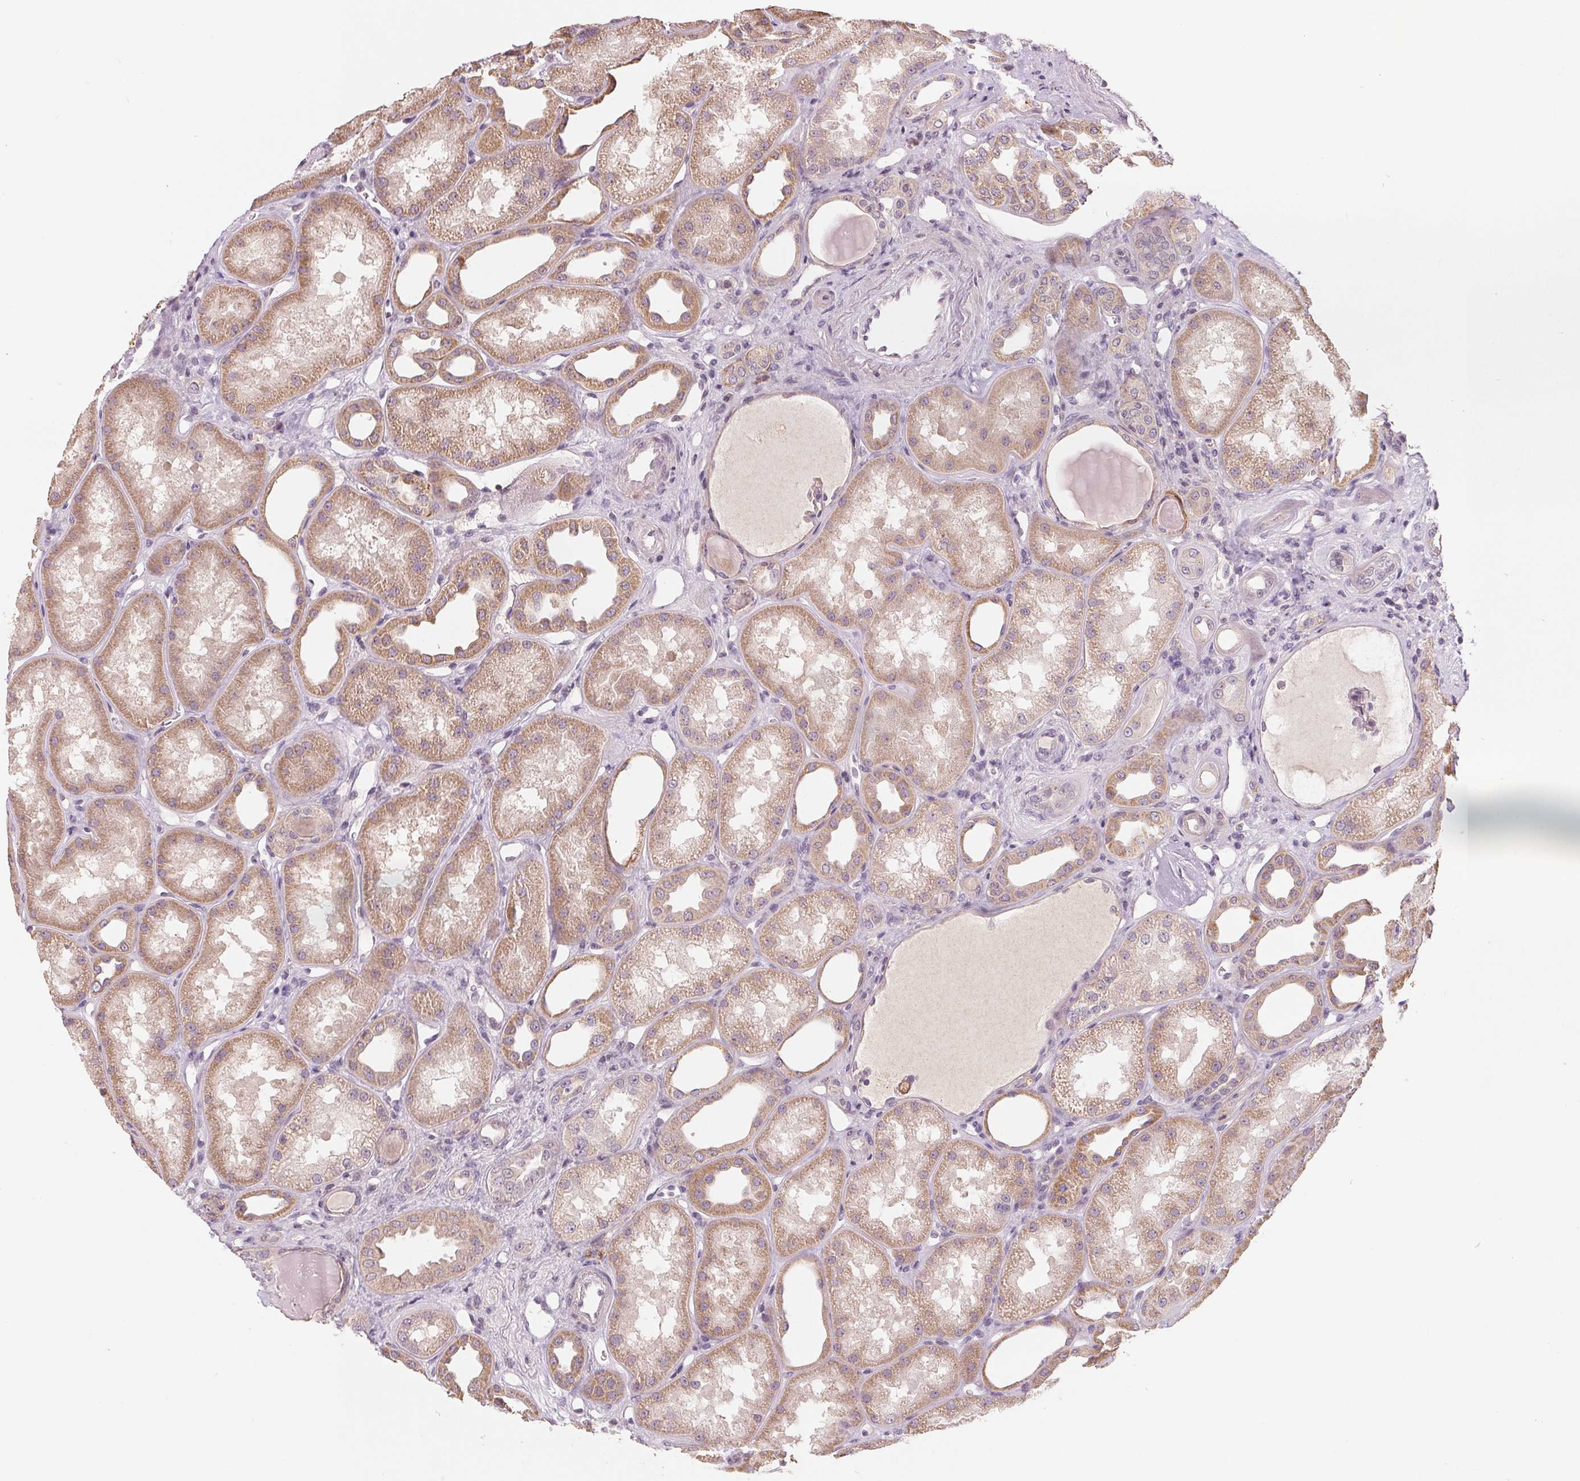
{"staining": {"intensity": "negative", "quantity": "none", "location": "none"}, "tissue": "kidney", "cell_type": "Cells in glomeruli", "image_type": "normal", "snomed": [{"axis": "morphology", "description": "Normal tissue, NOS"}, {"axis": "topography", "description": "Kidney"}], "caption": "The immunohistochemistry (IHC) image has no significant staining in cells in glomeruli of kidney.", "gene": "AQP8", "patient": {"sex": "male", "age": 61}}